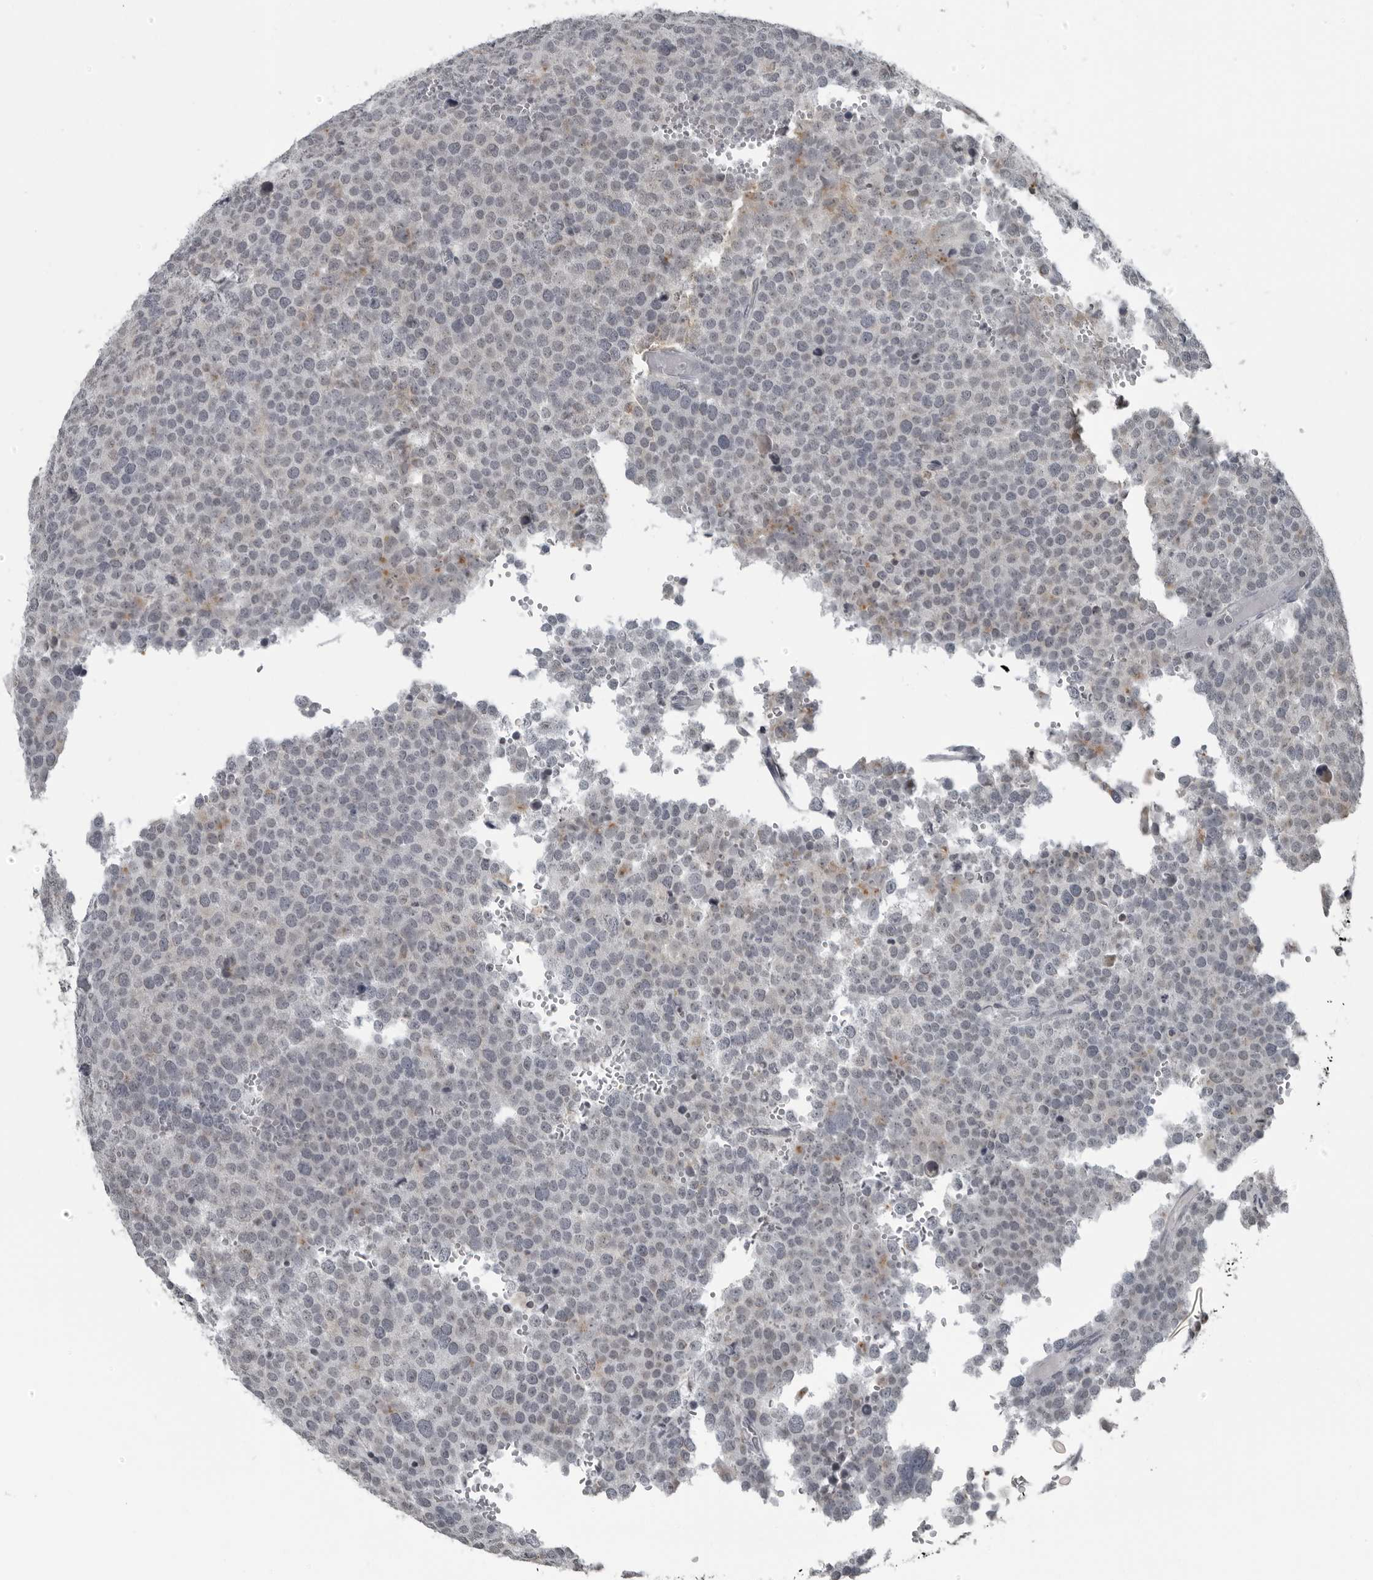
{"staining": {"intensity": "negative", "quantity": "none", "location": "none"}, "tissue": "testis cancer", "cell_type": "Tumor cells", "image_type": "cancer", "snomed": [{"axis": "morphology", "description": "Seminoma, NOS"}, {"axis": "topography", "description": "Testis"}], "caption": "DAB immunohistochemical staining of human testis seminoma reveals no significant expression in tumor cells.", "gene": "RTCA", "patient": {"sex": "male", "age": 71}}